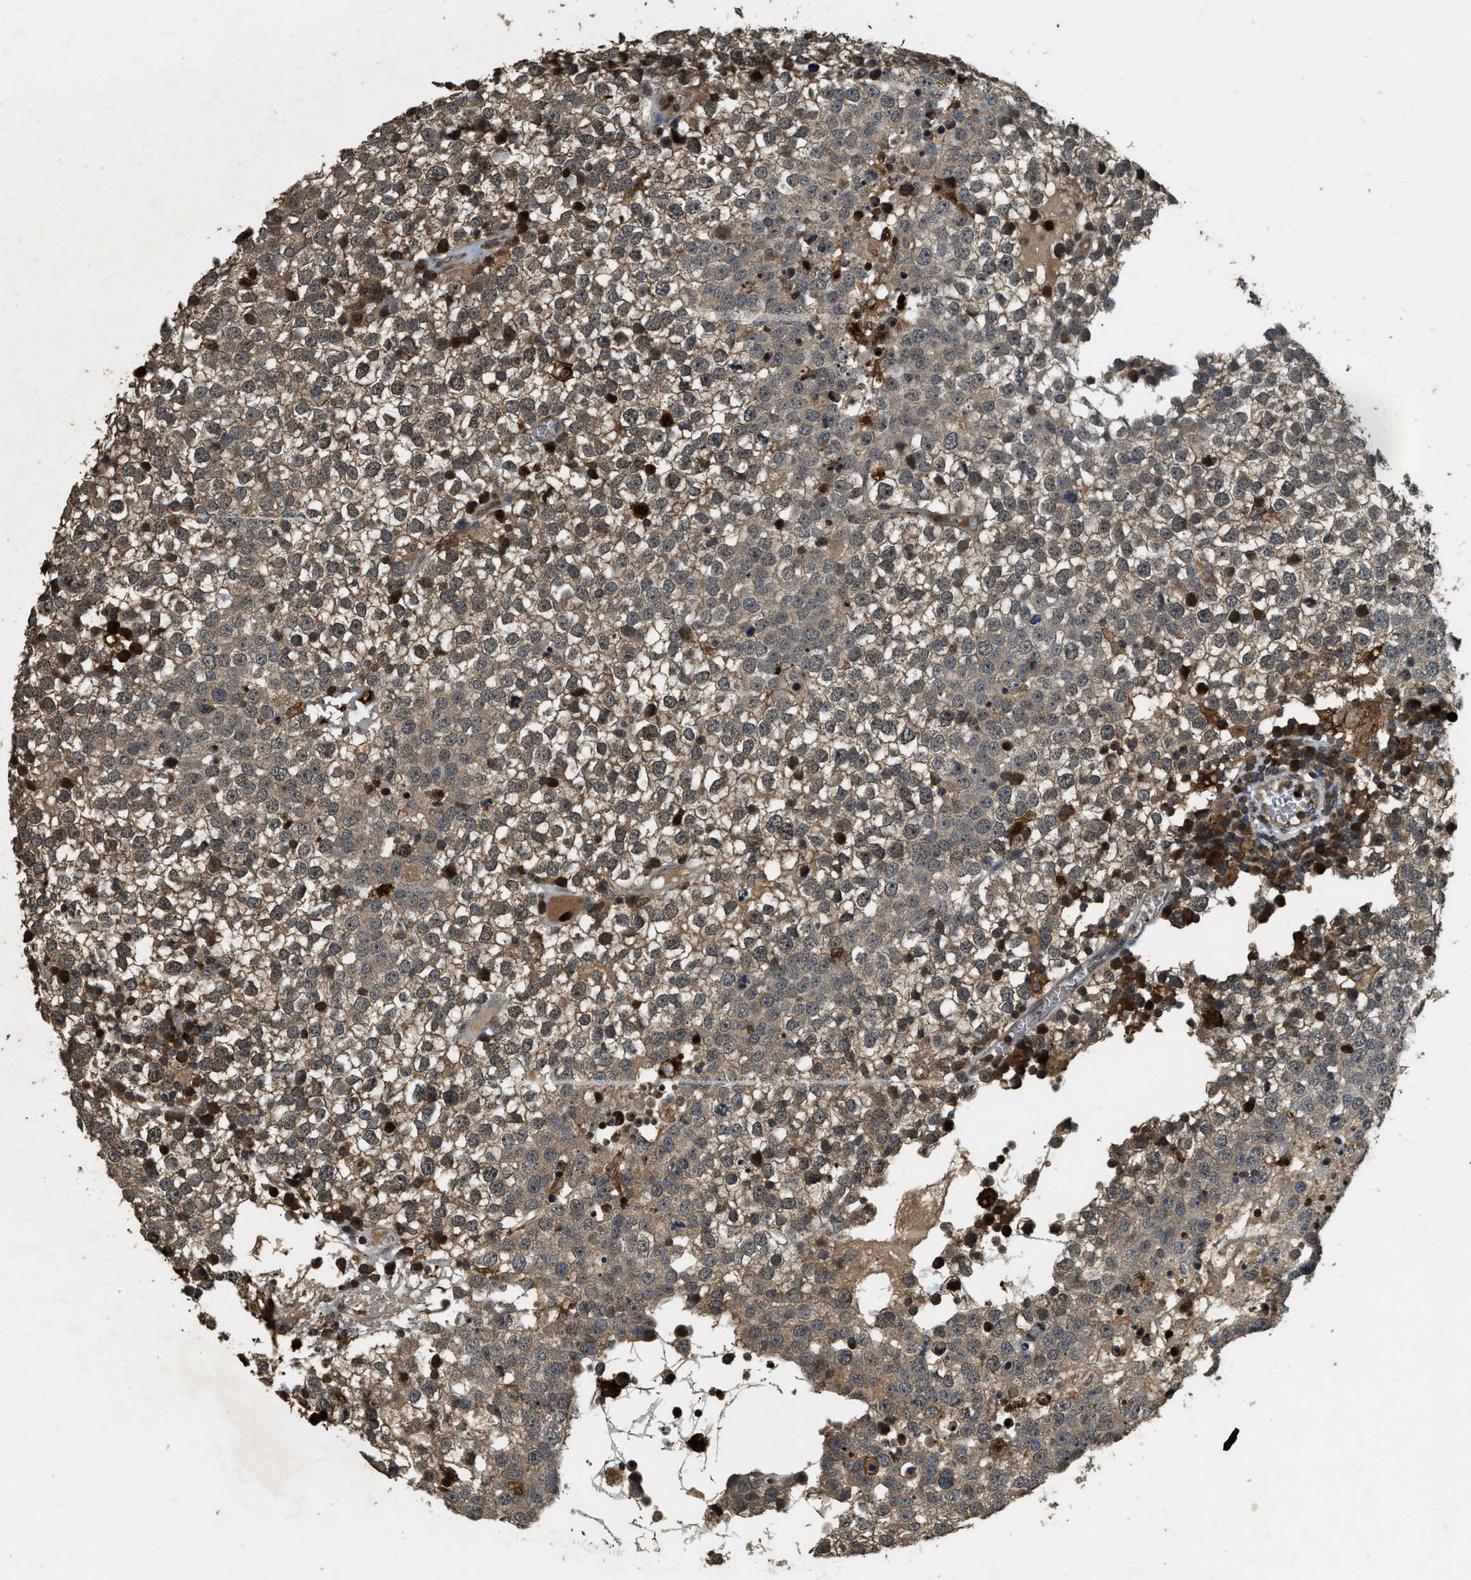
{"staining": {"intensity": "weak", "quantity": "25%-75%", "location": "cytoplasmic/membranous"}, "tissue": "testis cancer", "cell_type": "Tumor cells", "image_type": "cancer", "snomed": [{"axis": "morphology", "description": "Seminoma, NOS"}, {"axis": "topography", "description": "Testis"}], "caption": "IHC histopathology image of human testis cancer stained for a protein (brown), which displays low levels of weak cytoplasmic/membranous staining in about 25%-75% of tumor cells.", "gene": "RNF141", "patient": {"sex": "male", "age": 65}}